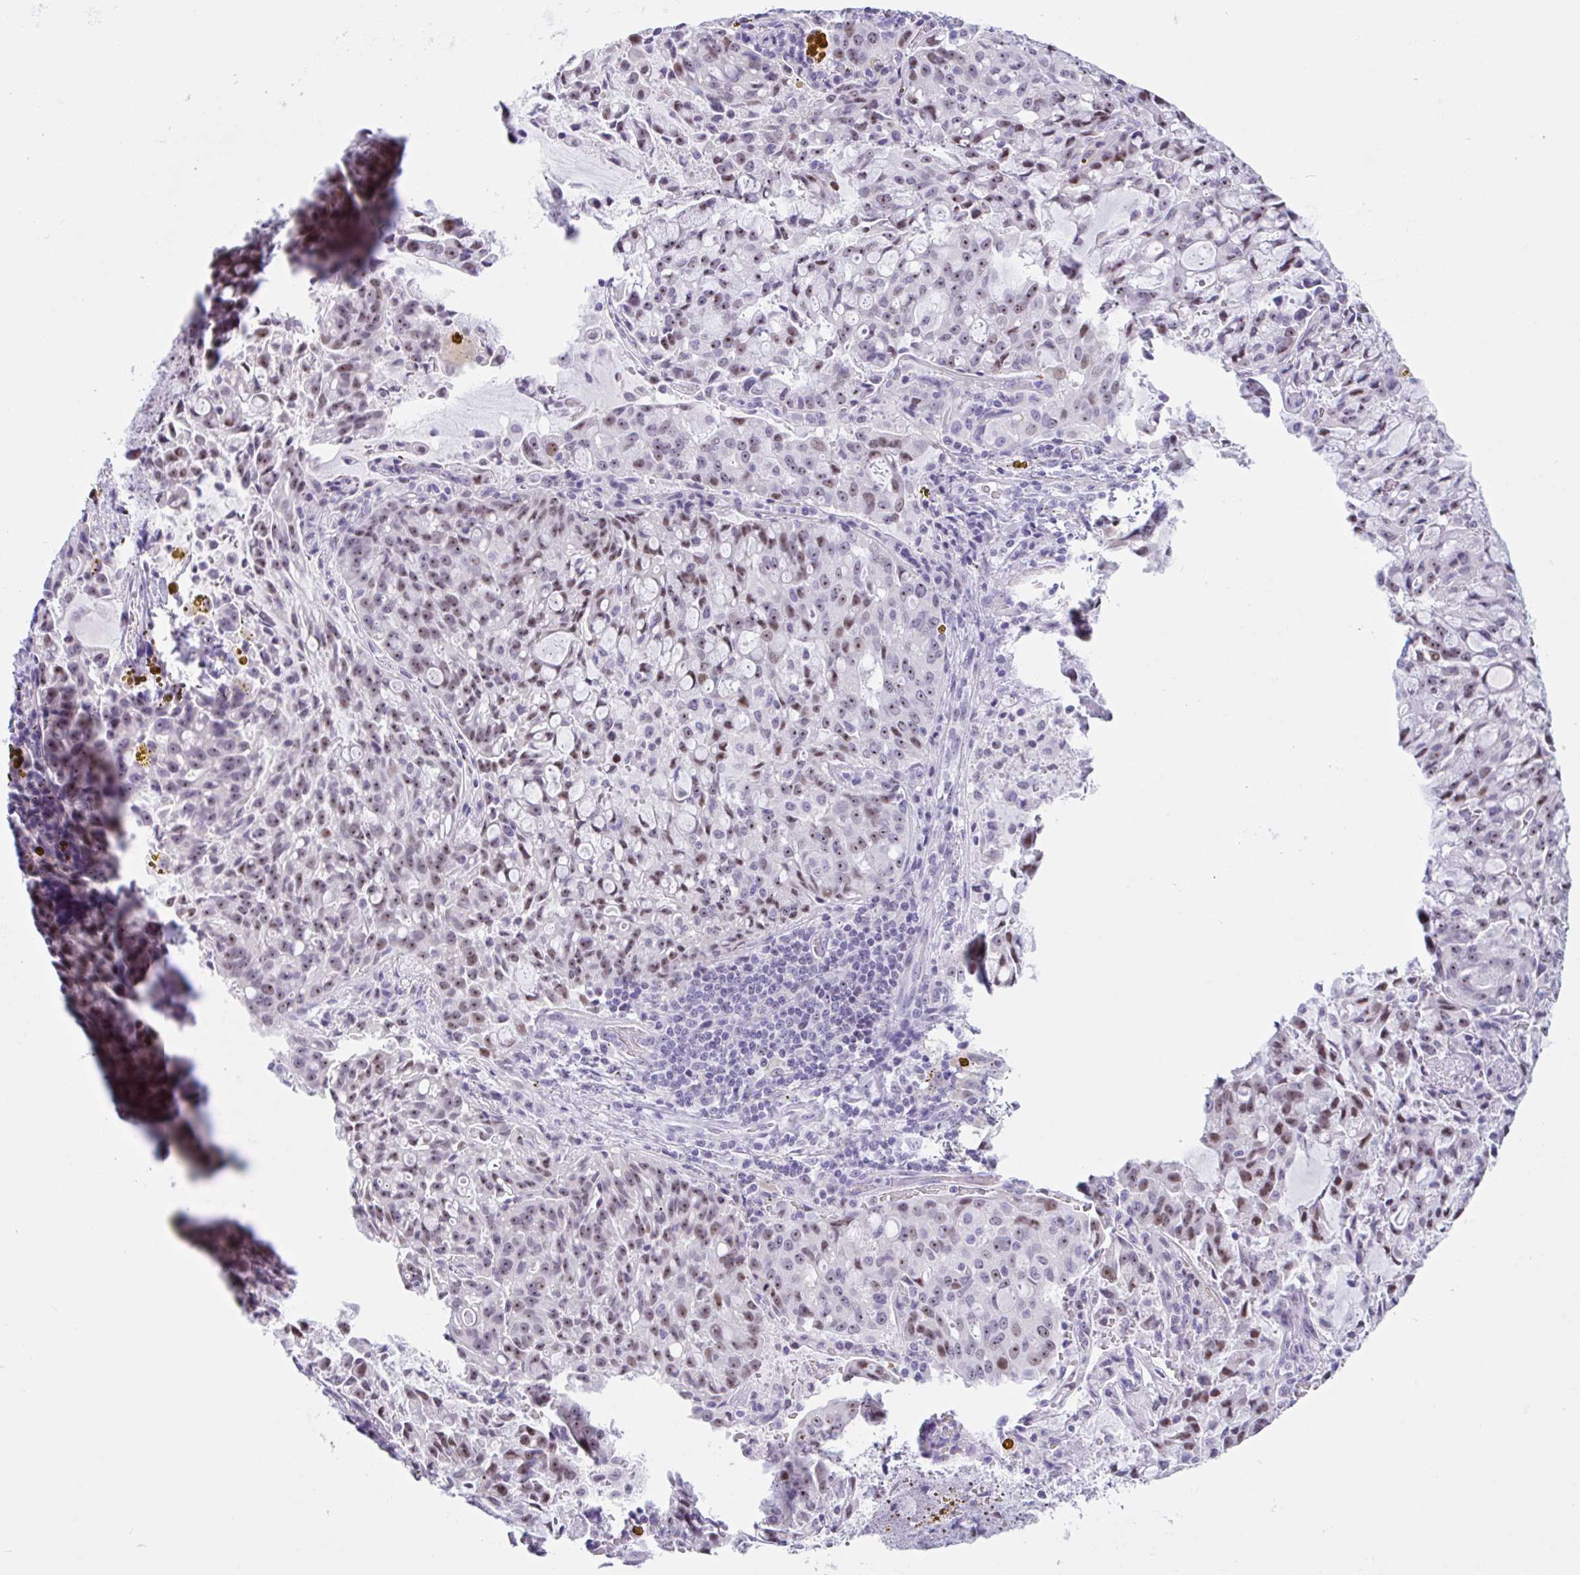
{"staining": {"intensity": "moderate", "quantity": ">75%", "location": "nuclear"}, "tissue": "lung cancer", "cell_type": "Tumor cells", "image_type": "cancer", "snomed": [{"axis": "morphology", "description": "Adenocarcinoma, NOS"}, {"axis": "topography", "description": "Lung"}], "caption": "Lung cancer (adenocarcinoma) tissue exhibits moderate nuclear expression in approximately >75% of tumor cells, visualized by immunohistochemistry. The protein of interest is stained brown, and the nuclei are stained in blue (DAB (3,3'-diaminobenzidine) IHC with brightfield microscopy, high magnification).", "gene": "LENG9", "patient": {"sex": "female", "age": 44}}